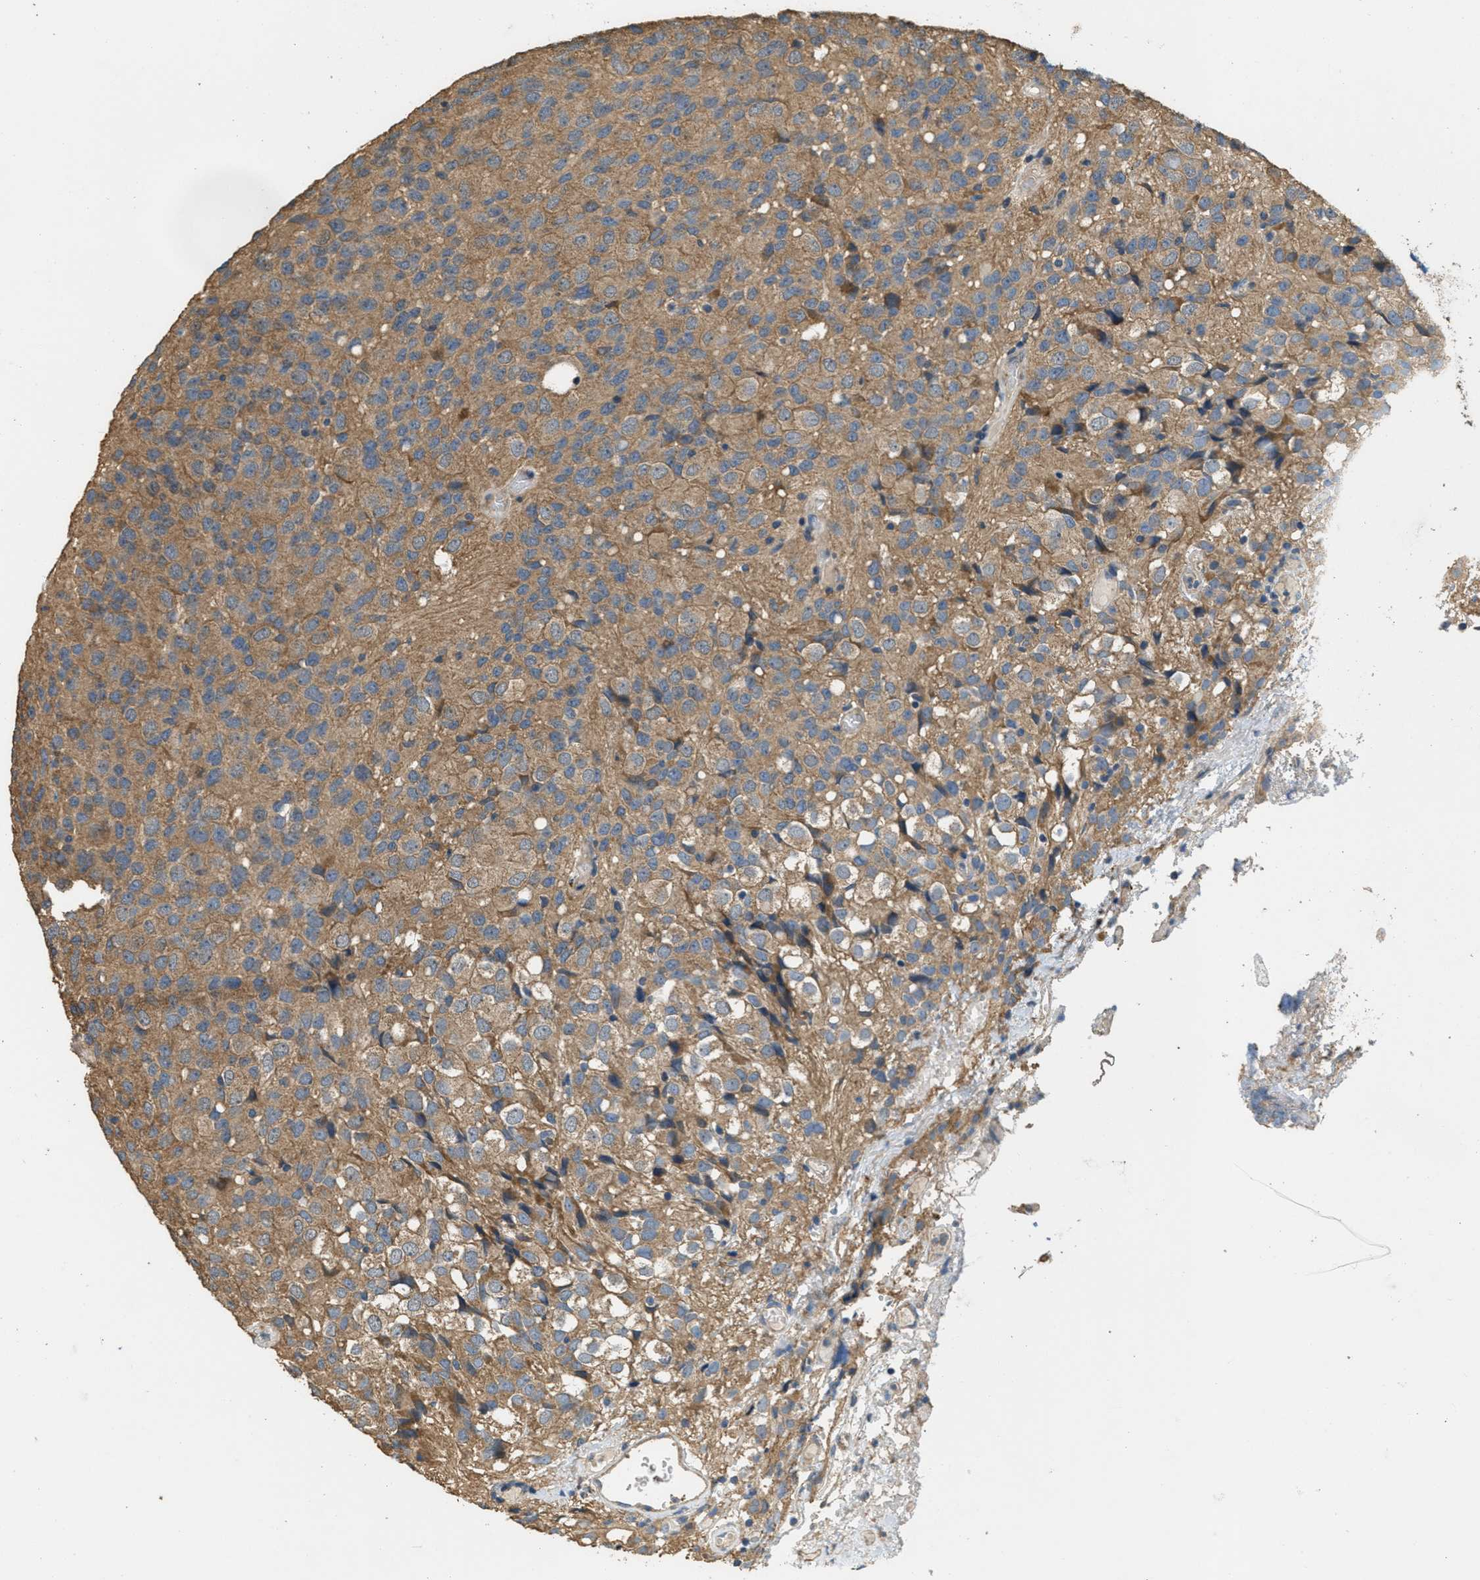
{"staining": {"intensity": "moderate", "quantity": ">75%", "location": "cytoplasmic/membranous"}, "tissue": "glioma", "cell_type": "Tumor cells", "image_type": "cancer", "snomed": [{"axis": "morphology", "description": "Glioma, malignant, High grade"}, {"axis": "topography", "description": "Brain"}], "caption": "A medium amount of moderate cytoplasmic/membranous positivity is present in approximately >75% of tumor cells in glioma tissue.", "gene": "THBS2", "patient": {"sex": "male", "age": 32}}